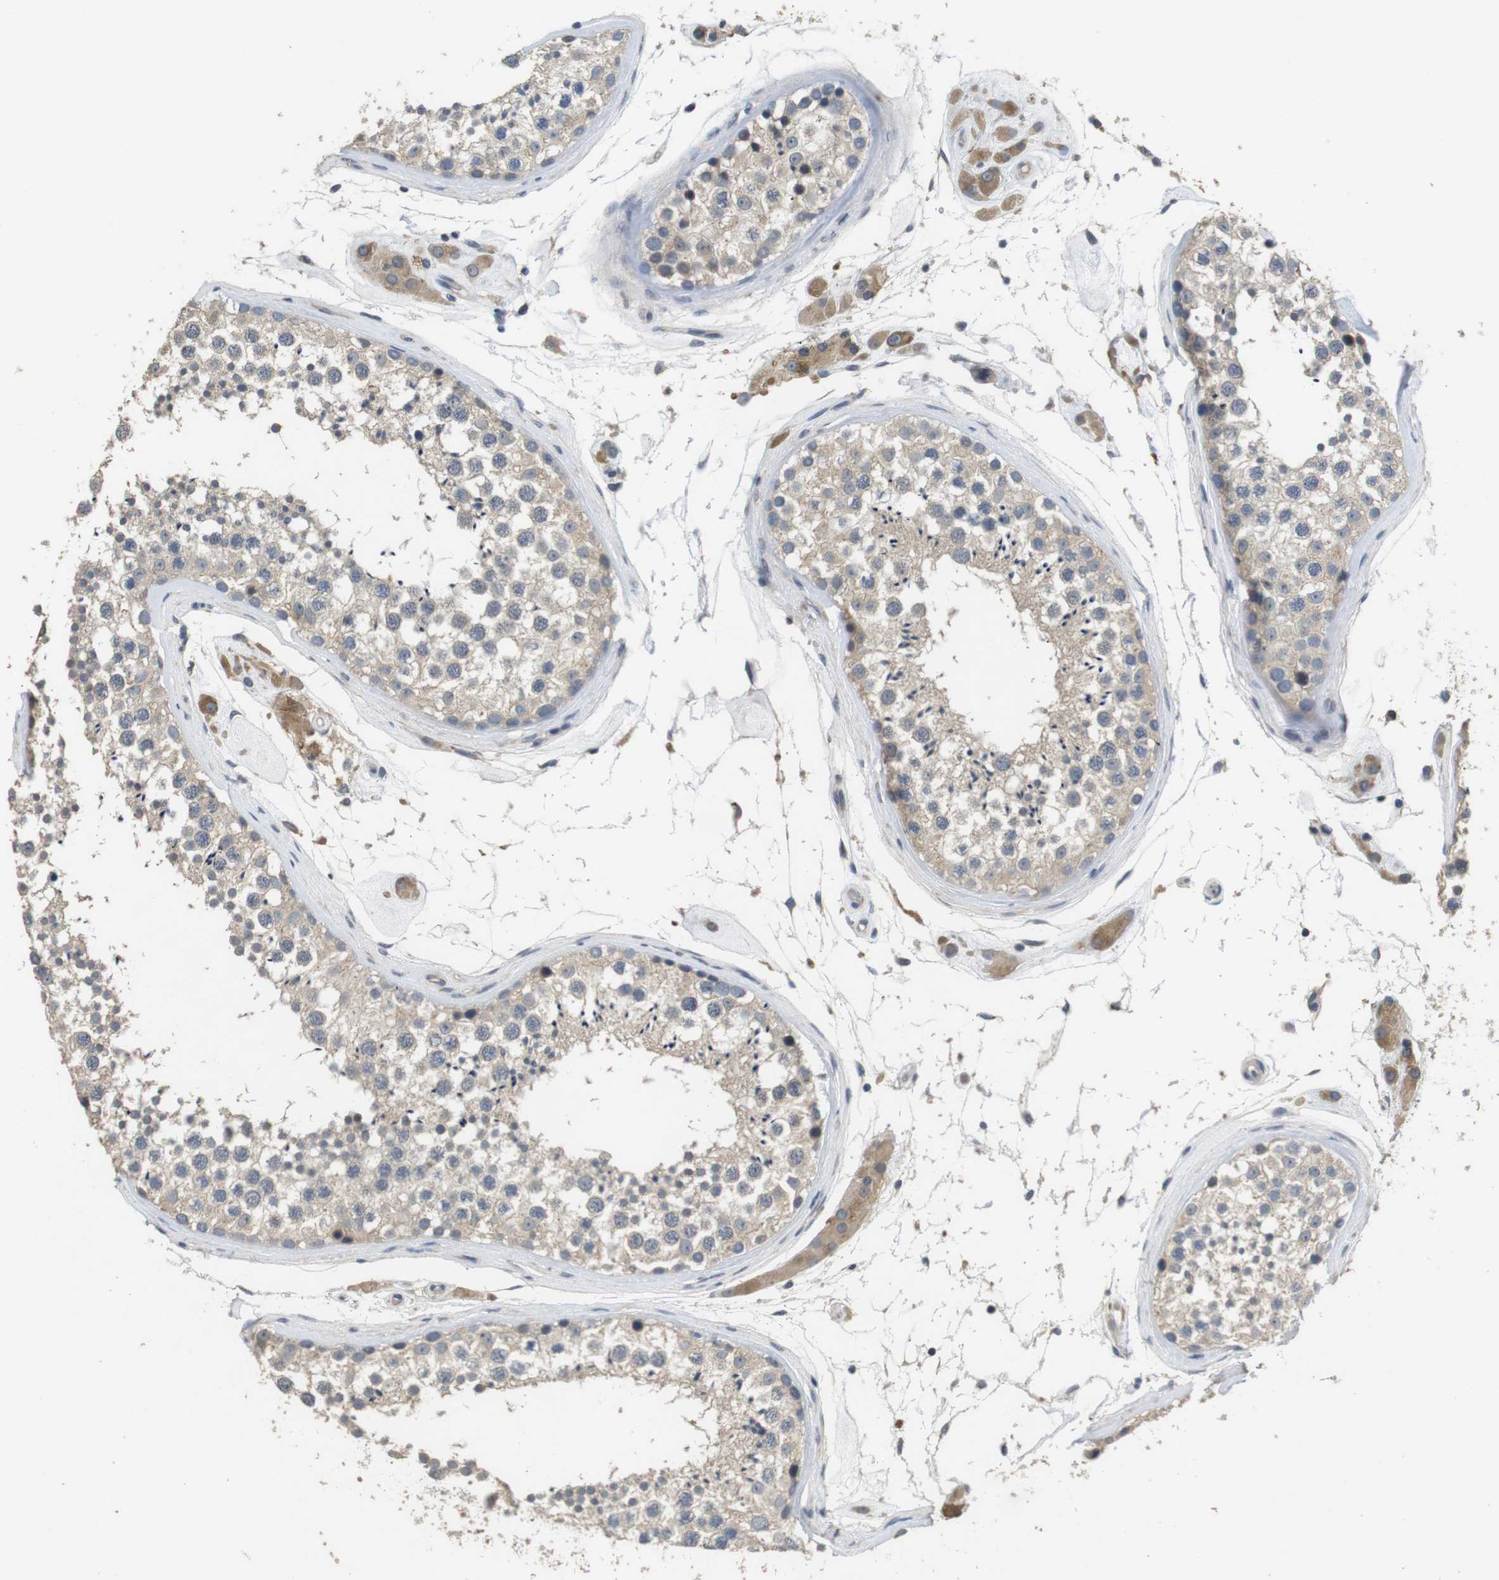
{"staining": {"intensity": "weak", "quantity": ">75%", "location": "cytoplasmic/membranous"}, "tissue": "testis", "cell_type": "Cells in seminiferous ducts", "image_type": "normal", "snomed": [{"axis": "morphology", "description": "Normal tissue, NOS"}, {"axis": "topography", "description": "Testis"}], "caption": "IHC (DAB (3,3'-diaminobenzidine)) staining of benign human testis exhibits weak cytoplasmic/membranous protein staining in approximately >75% of cells in seminiferous ducts.", "gene": "ADGRL3", "patient": {"sex": "male", "age": 46}}